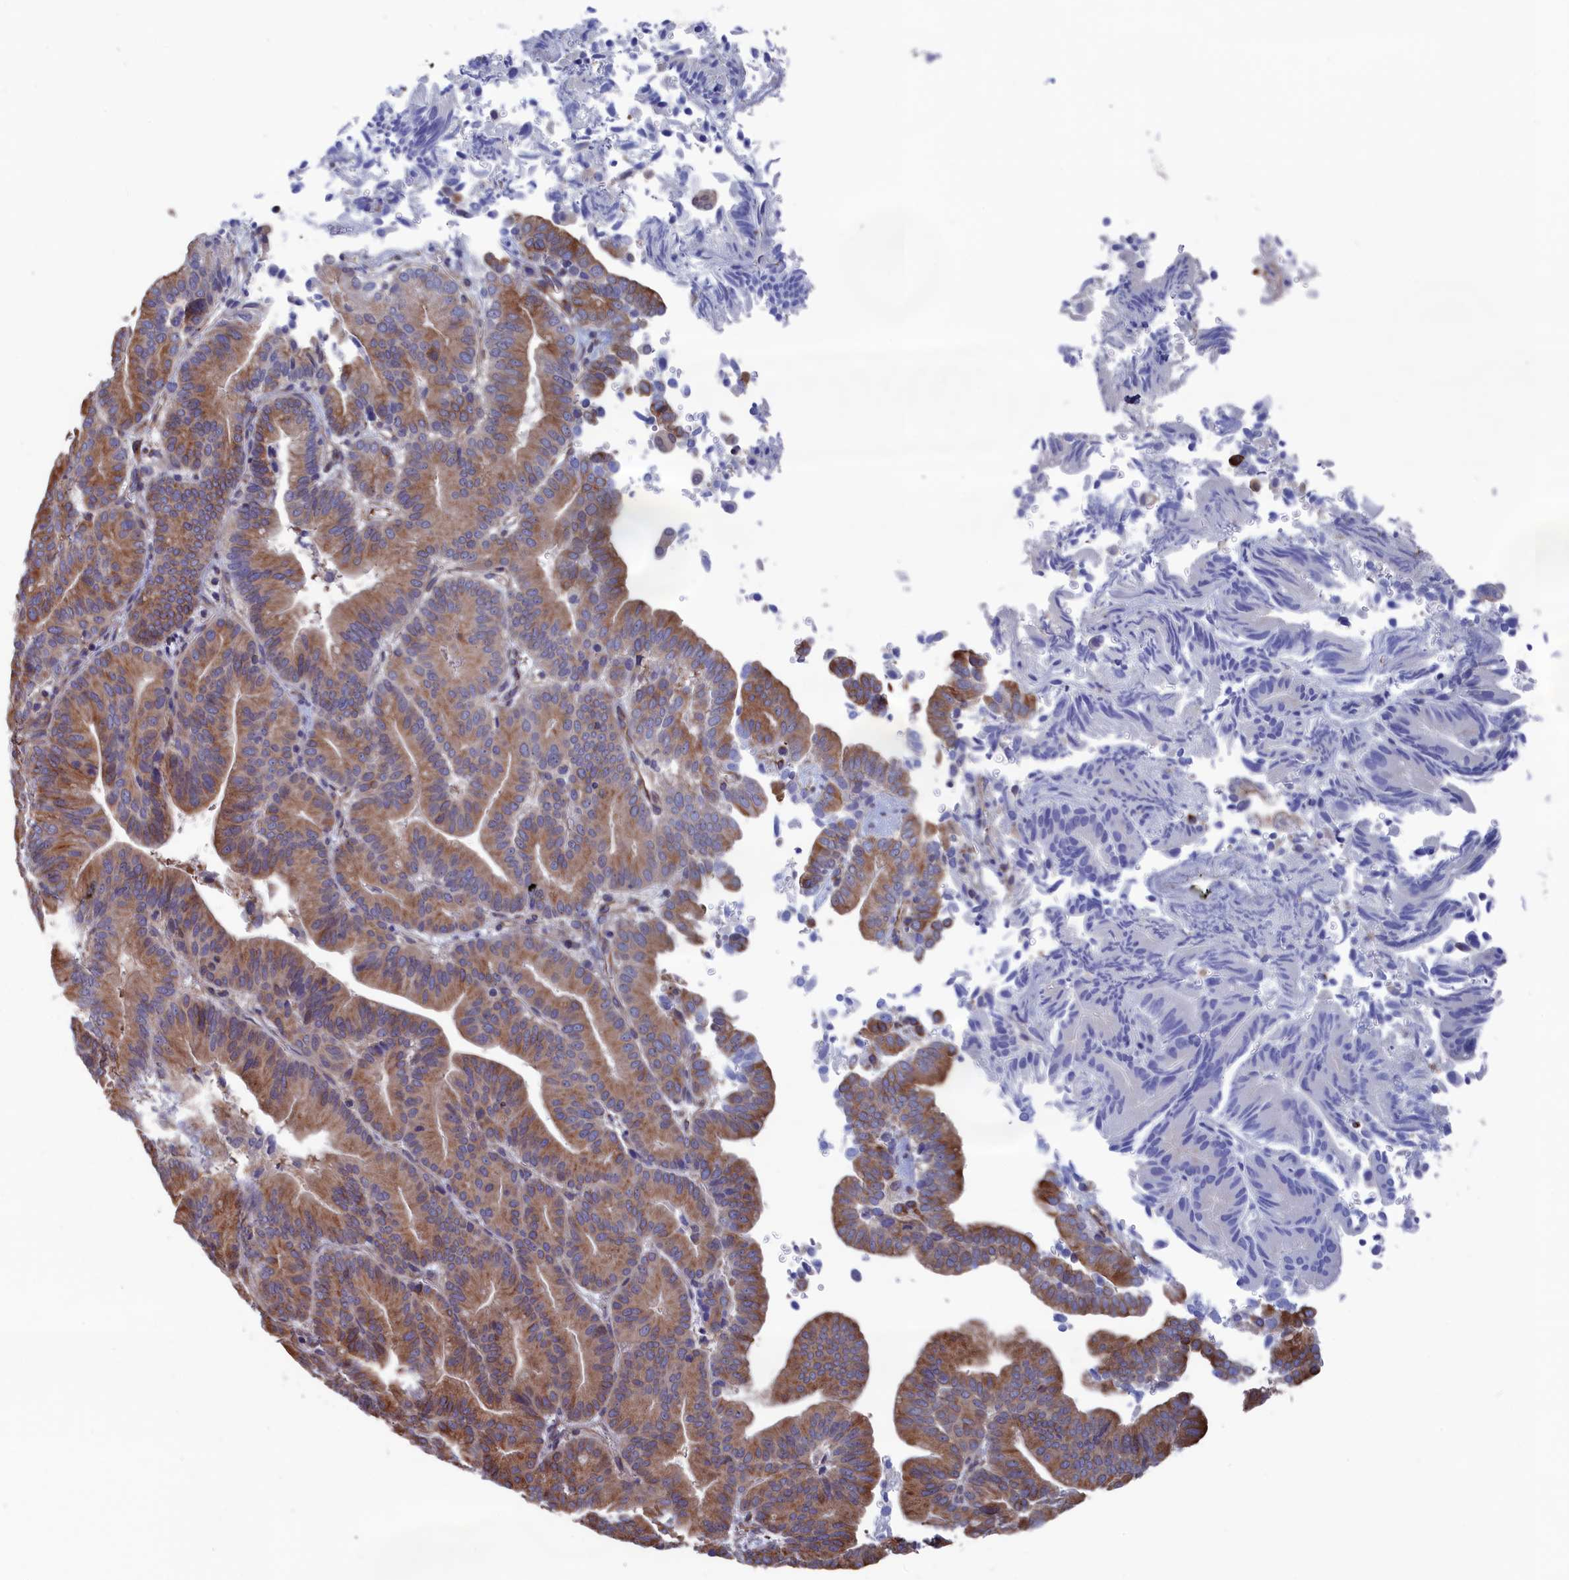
{"staining": {"intensity": "moderate", "quantity": ">75%", "location": "cytoplasmic/membranous"}, "tissue": "liver cancer", "cell_type": "Tumor cells", "image_type": "cancer", "snomed": [{"axis": "morphology", "description": "Cholangiocarcinoma"}, {"axis": "topography", "description": "Liver"}], "caption": "Human liver cholangiocarcinoma stained for a protein (brown) exhibits moderate cytoplasmic/membranous positive positivity in approximately >75% of tumor cells.", "gene": "NUTF2", "patient": {"sex": "female", "age": 75}}